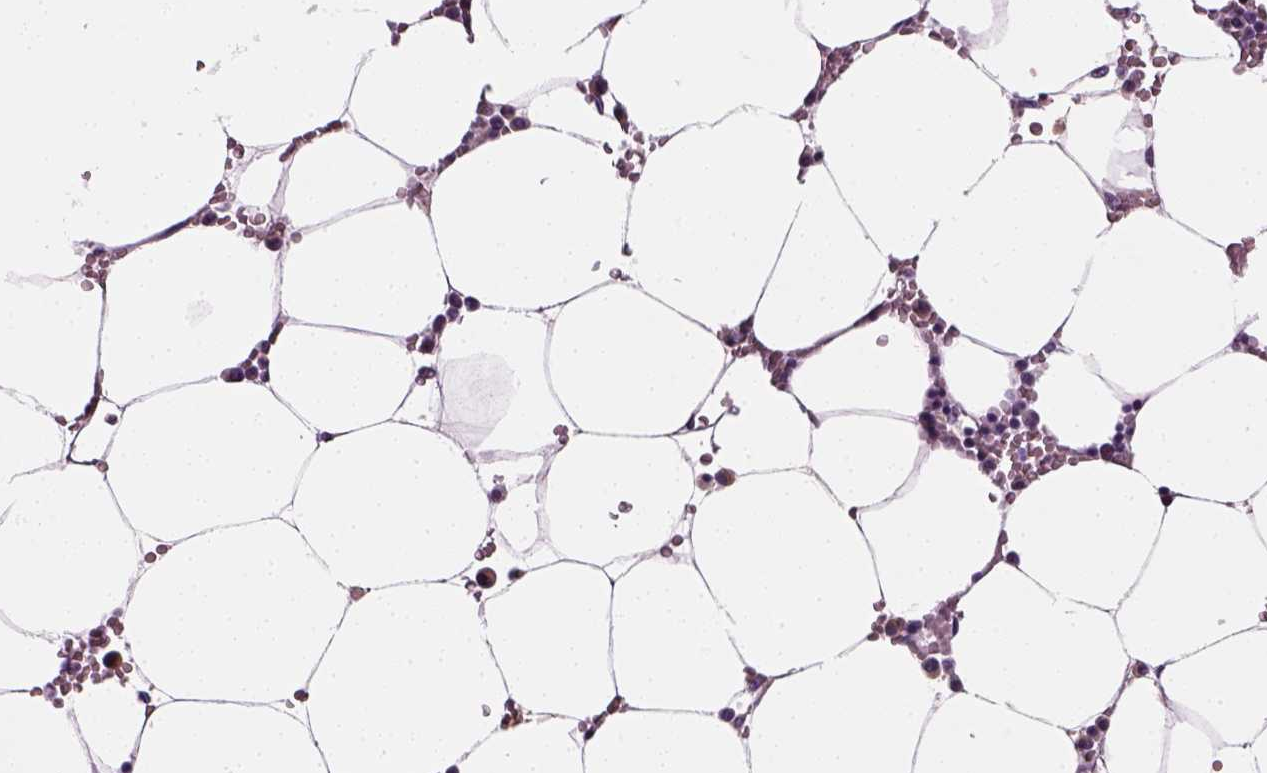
{"staining": {"intensity": "negative", "quantity": "none", "location": "none"}, "tissue": "bone marrow", "cell_type": "Hematopoietic cells", "image_type": "normal", "snomed": [{"axis": "morphology", "description": "Normal tissue, NOS"}, {"axis": "topography", "description": "Bone marrow"}], "caption": "Protein analysis of unremarkable bone marrow exhibits no significant positivity in hematopoietic cells.", "gene": "ELOVL3", "patient": {"sex": "female", "age": 52}}